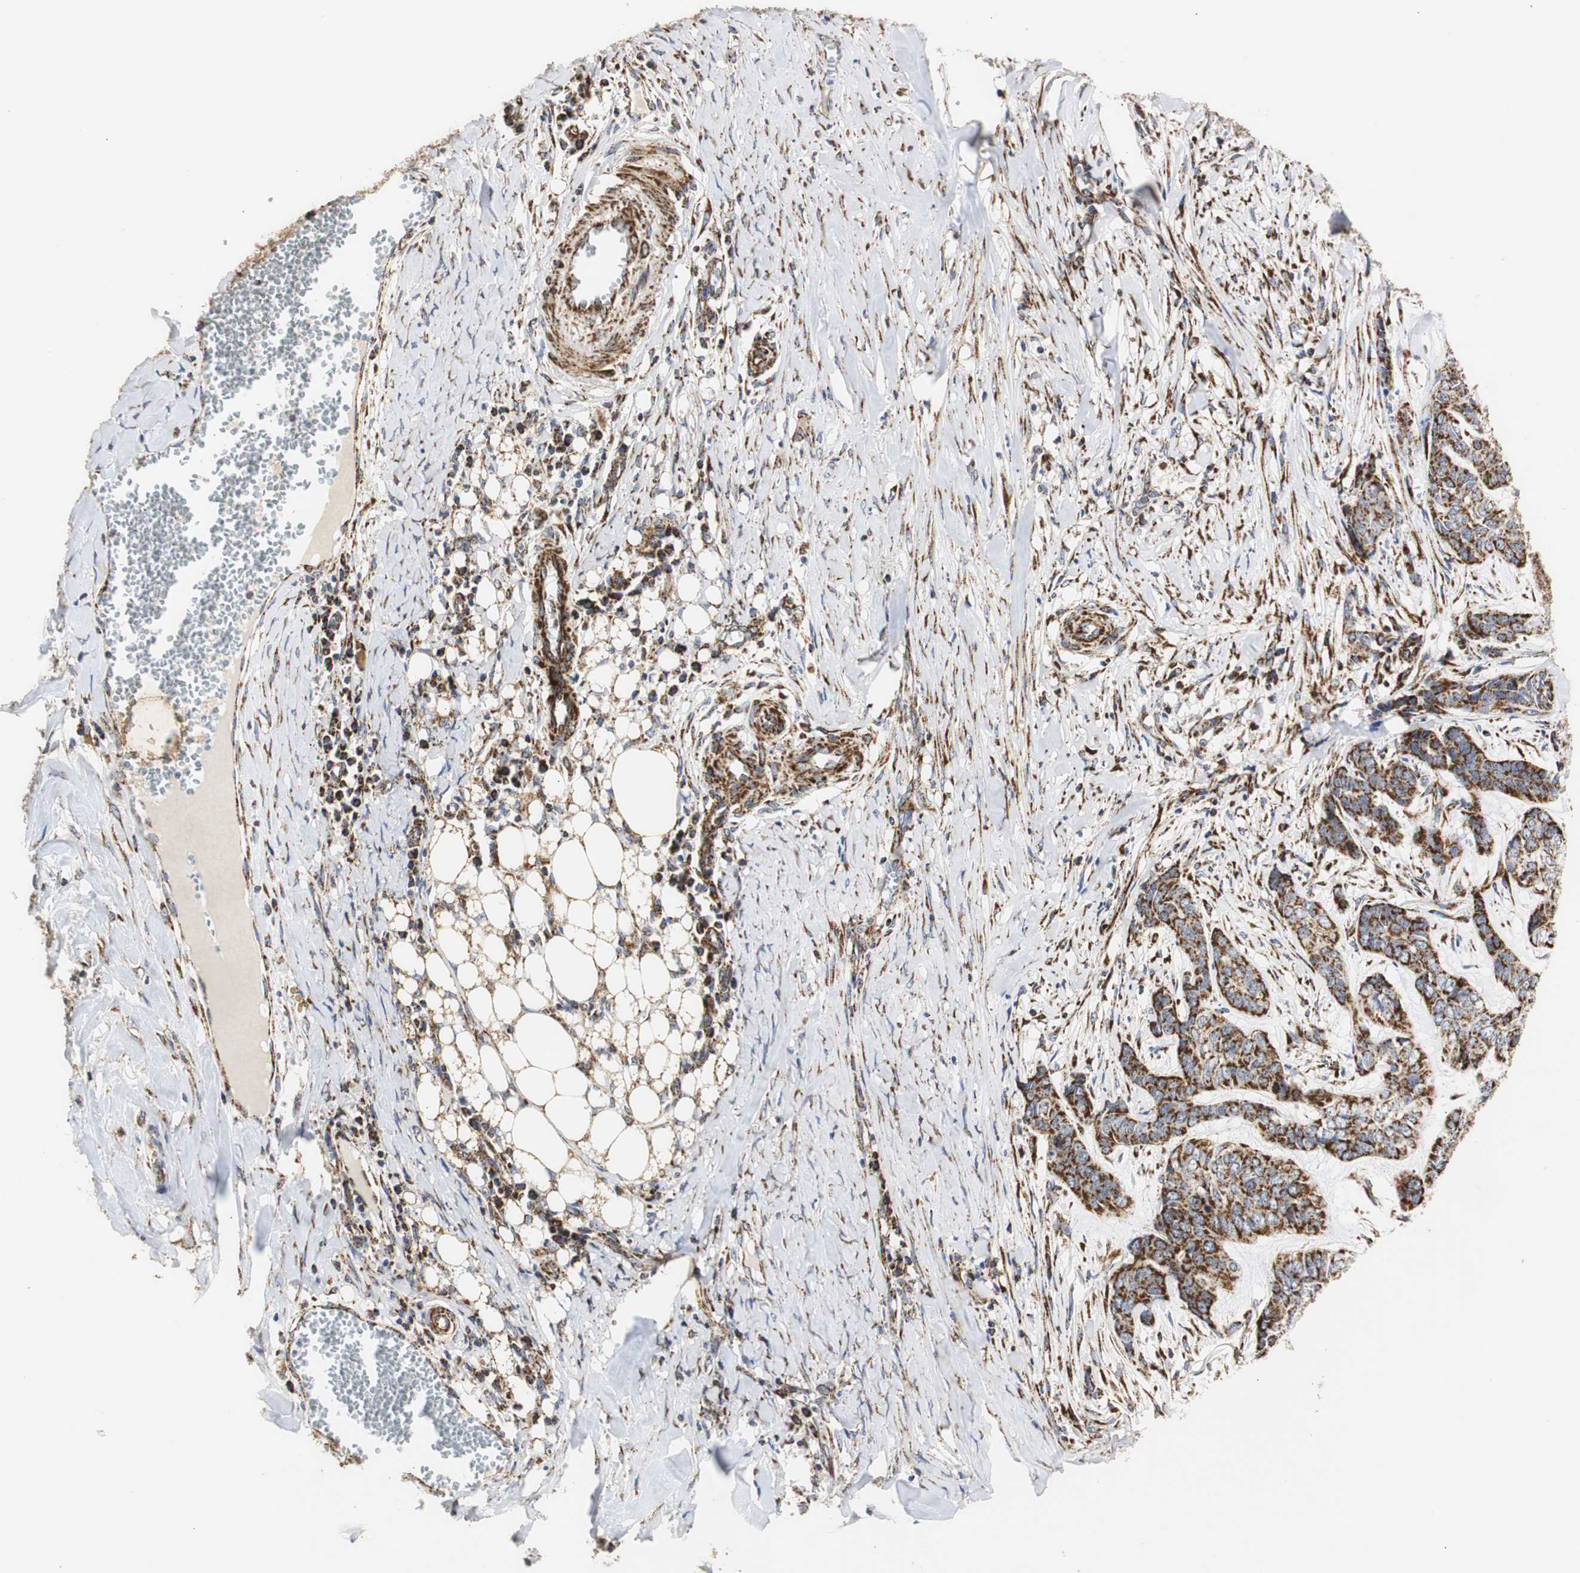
{"staining": {"intensity": "strong", "quantity": ">75%", "location": "cytoplasmic/membranous"}, "tissue": "skin cancer", "cell_type": "Tumor cells", "image_type": "cancer", "snomed": [{"axis": "morphology", "description": "Basal cell carcinoma"}, {"axis": "topography", "description": "Skin"}], "caption": "An image of skin basal cell carcinoma stained for a protein exhibits strong cytoplasmic/membranous brown staining in tumor cells.", "gene": "HSD17B10", "patient": {"sex": "female", "age": 64}}